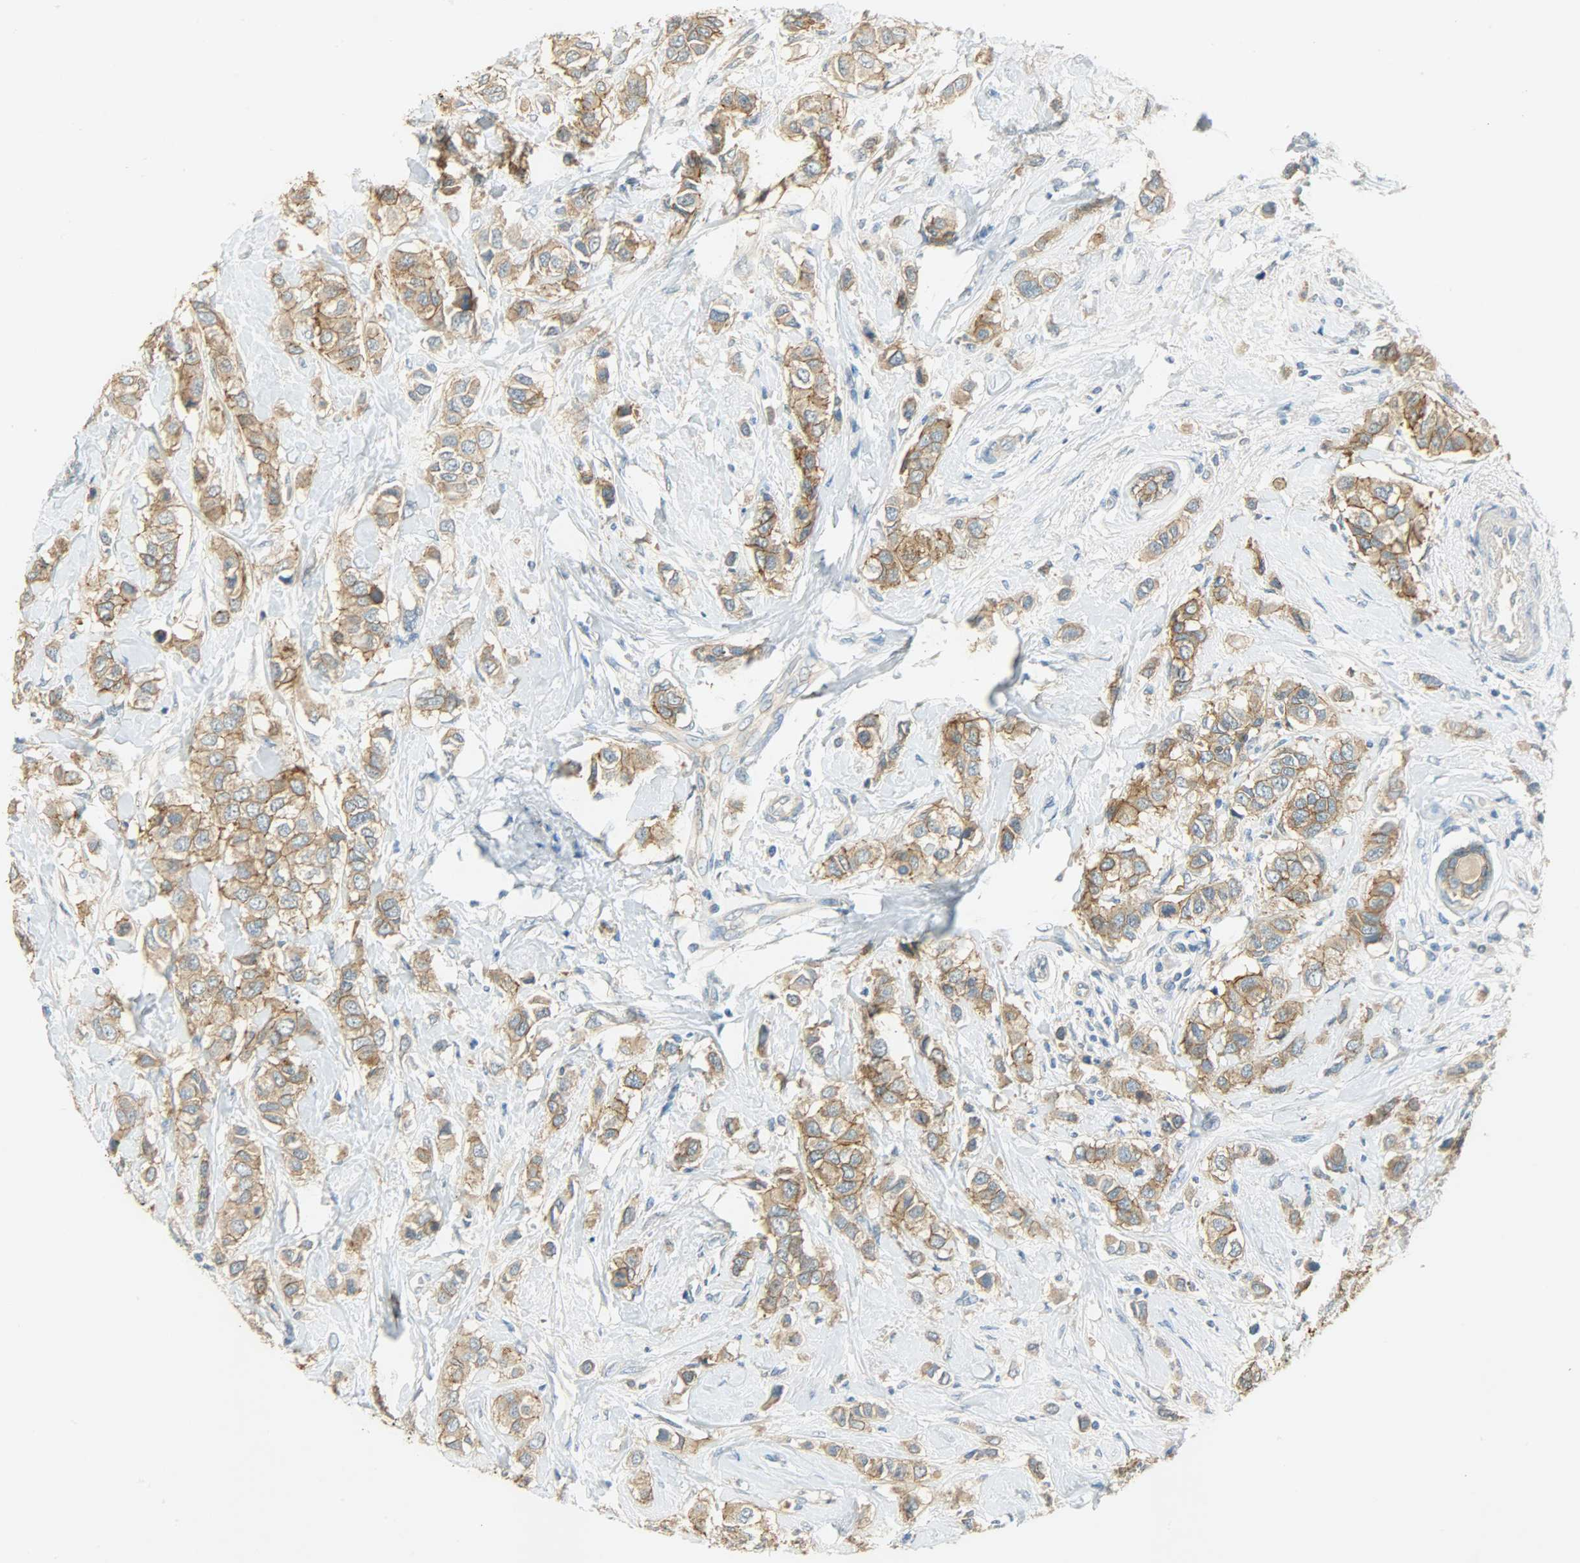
{"staining": {"intensity": "strong", "quantity": ">75%", "location": "cytoplasmic/membranous"}, "tissue": "breast cancer", "cell_type": "Tumor cells", "image_type": "cancer", "snomed": [{"axis": "morphology", "description": "Duct carcinoma"}, {"axis": "topography", "description": "Breast"}], "caption": "DAB immunohistochemical staining of breast cancer (invasive ductal carcinoma) displays strong cytoplasmic/membranous protein positivity in approximately >75% of tumor cells.", "gene": "DSG2", "patient": {"sex": "female", "age": 50}}